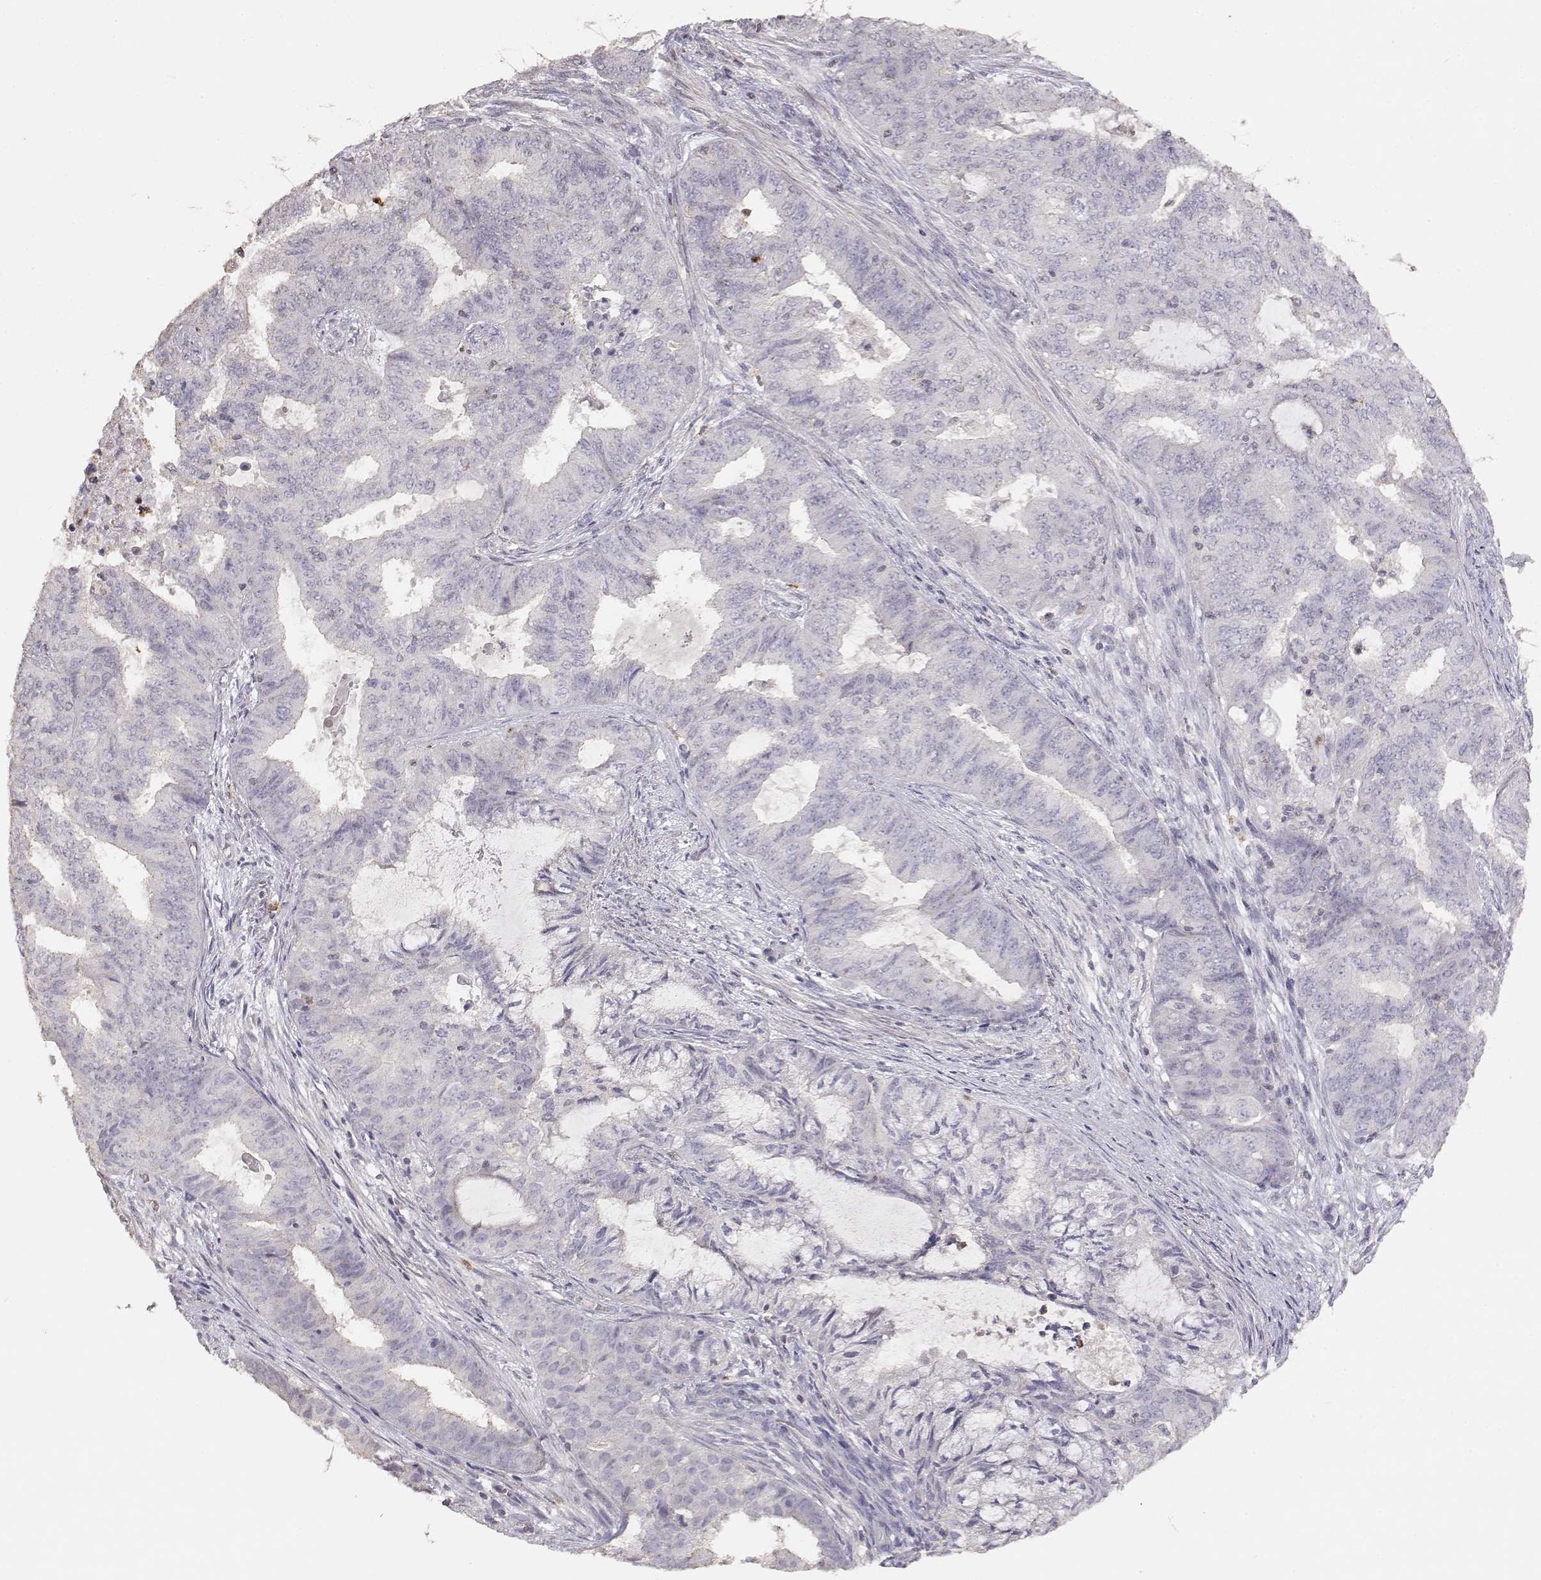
{"staining": {"intensity": "negative", "quantity": "none", "location": "none"}, "tissue": "endometrial cancer", "cell_type": "Tumor cells", "image_type": "cancer", "snomed": [{"axis": "morphology", "description": "Adenocarcinoma, NOS"}, {"axis": "topography", "description": "Endometrium"}], "caption": "The micrograph exhibits no staining of tumor cells in adenocarcinoma (endometrial).", "gene": "TNFRSF10C", "patient": {"sex": "female", "age": 62}}